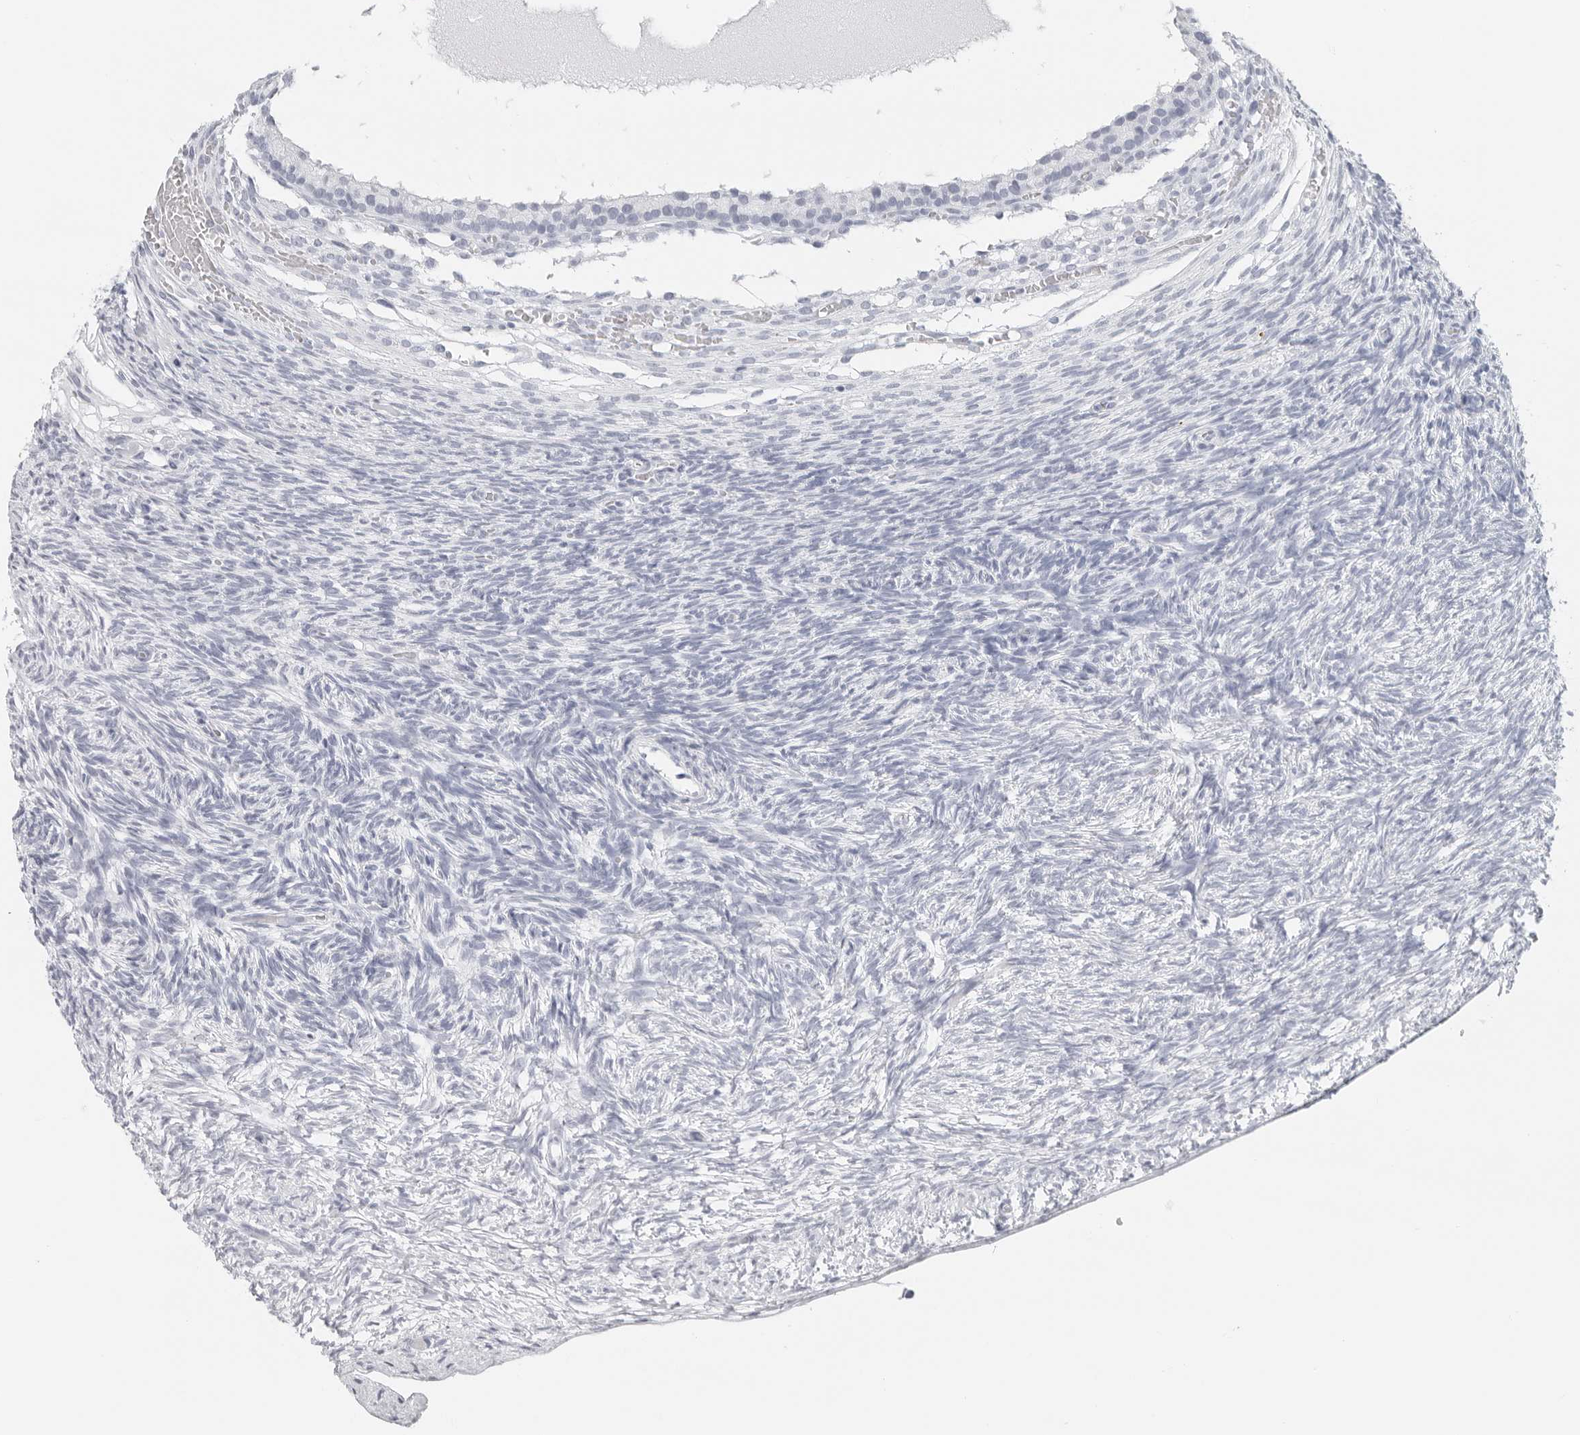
{"staining": {"intensity": "negative", "quantity": "none", "location": "none"}, "tissue": "ovary", "cell_type": "Follicle cells", "image_type": "normal", "snomed": [{"axis": "morphology", "description": "Normal tissue, NOS"}, {"axis": "topography", "description": "Ovary"}], "caption": "The photomicrograph reveals no significant positivity in follicle cells of ovary. (DAB (3,3'-diaminobenzidine) IHC visualized using brightfield microscopy, high magnification).", "gene": "CST1", "patient": {"sex": "female", "age": 34}}